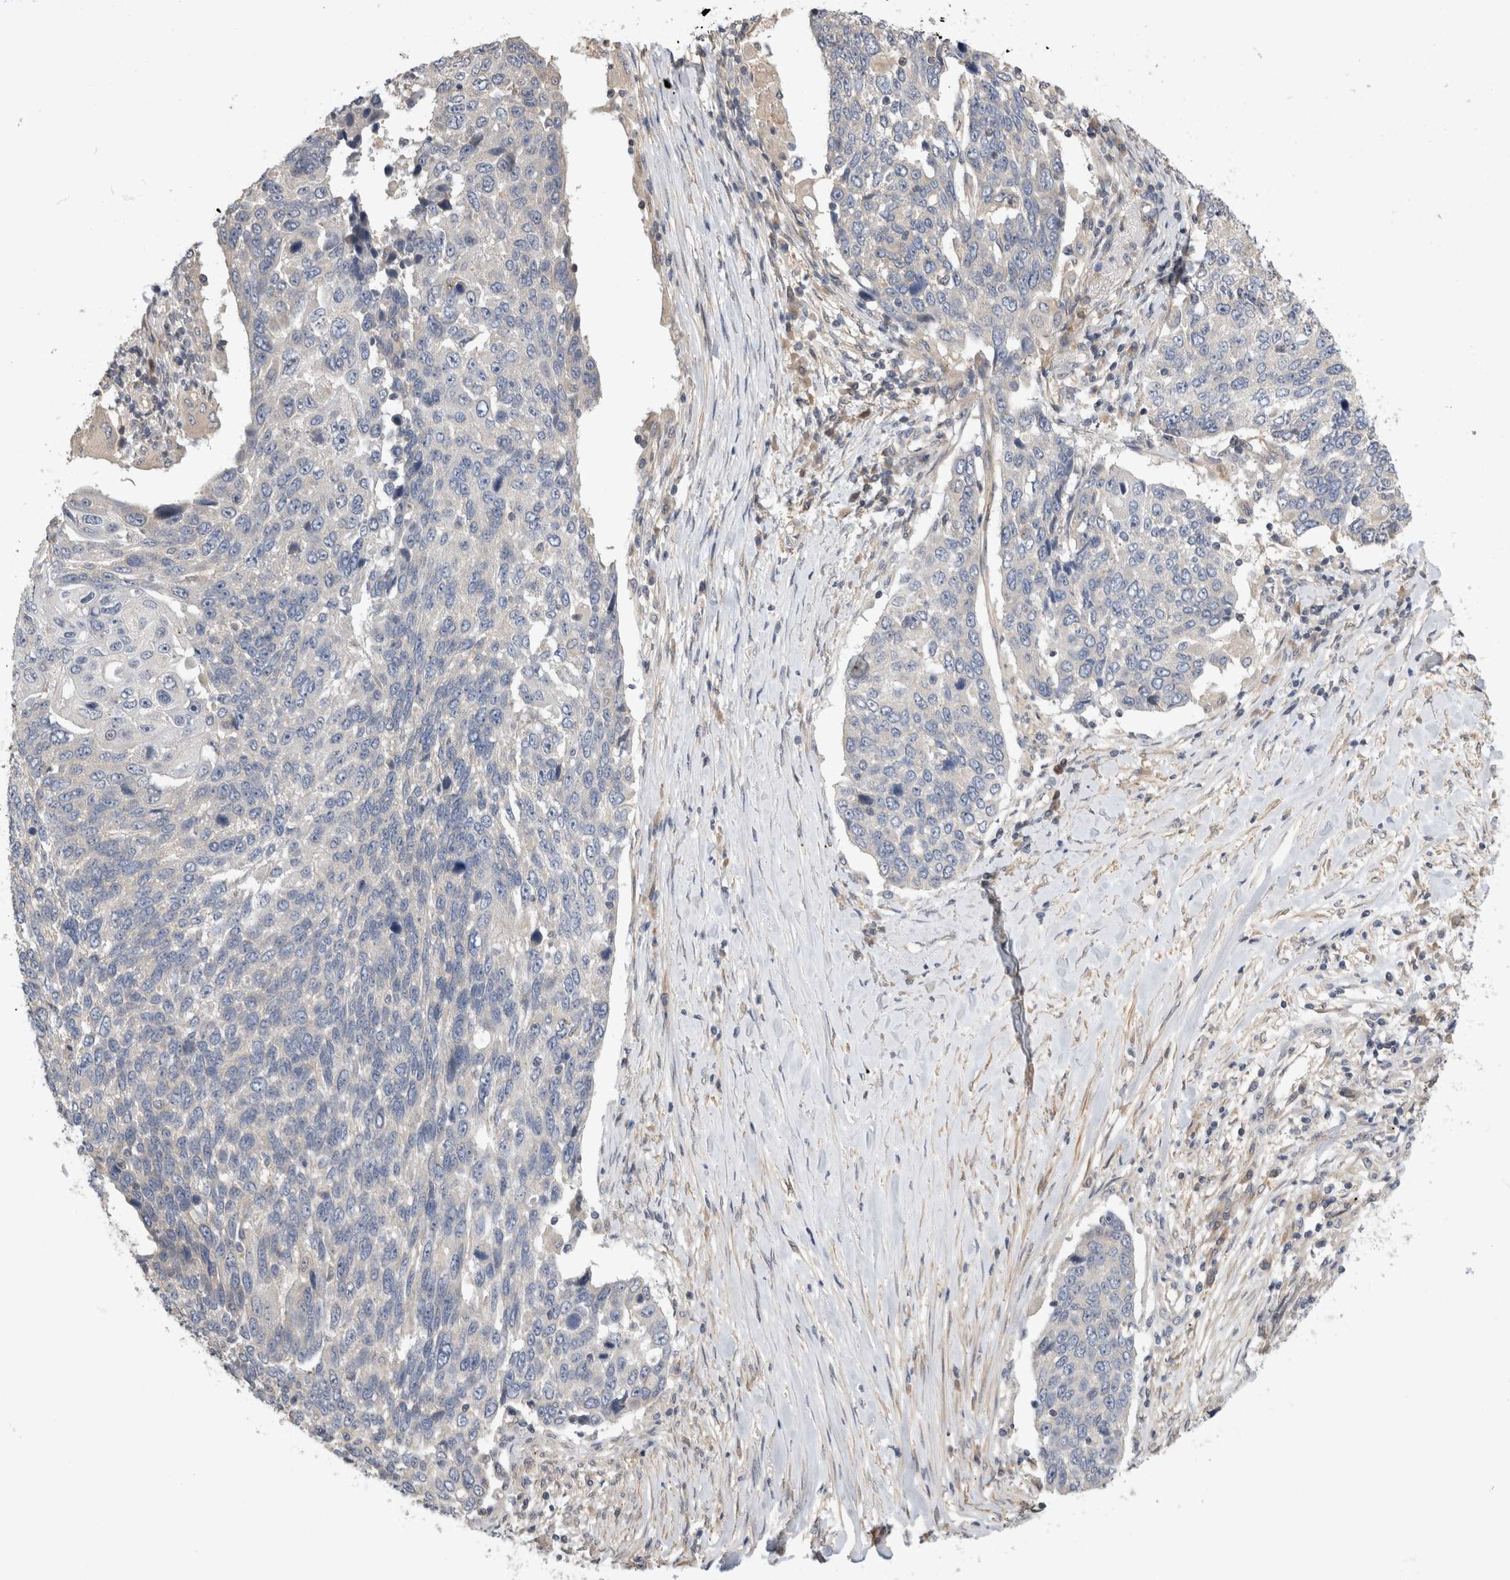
{"staining": {"intensity": "negative", "quantity": "none", "location": "none"}, "tissue": "lung cancer", "cell_type": "Tumor cells", "image_type": "cancer", "snomed": [{"axis": "morphology", "description": "Squamous cell carcinoma, NOS"}, {"axis": "topography", "description": "Lung"}], "caption": "High magnification brightfield microscopy of lung squamous cell carcinoma stained with DAB (brown) and counterstained with hematoxylin (blue): tumor cells show no significant expression.", "gene": "PGM1", "patient": {"sex": "male", "age": 66}}